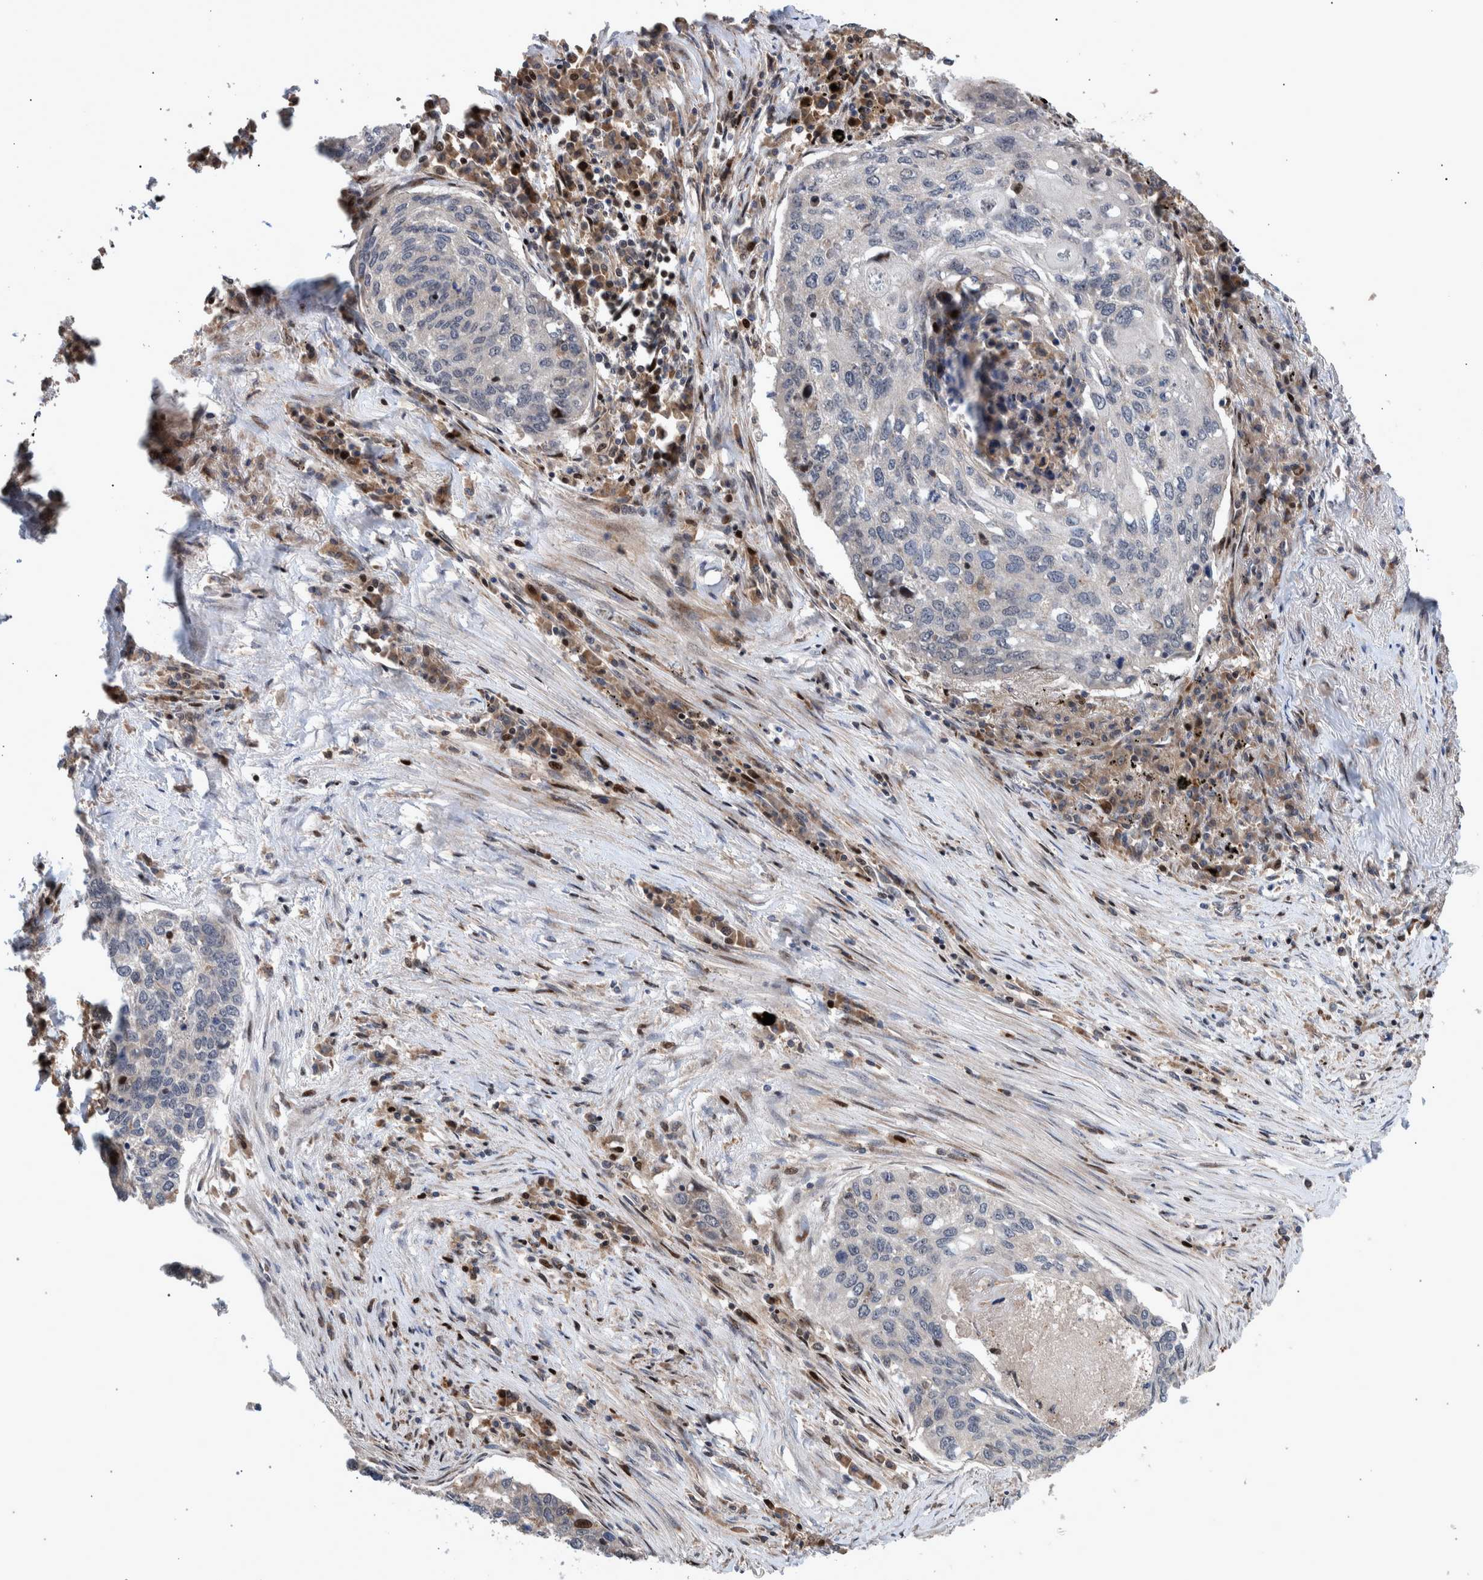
{"staining": {"intensity": "negative", "quantity": "none", "location": "none"}, "tissue": "lung cancer", "cell_type": "Tumor cells", "image_type": "cancer", "snomed": [{"axis": "morphology", "description": "Squamous cell carcinoma, NOS"}, {"axis": "topography", "description": "Lung"}], "caption": "DAB (3,3'-diaminobenzidine) immunohistochemical staining of human lung cancer (squamous cell carcinoma) displays no significant positivity in tumor cells. Brightfield microscopy of immunohistochemistry (IHC) stained with DAB (3,3'-diaminobenzidine) (brown) and hematoxylin (blue), captured at high magnification.", "gene": "SHISA6", "patient": {"sex": "female", "age": 63}}